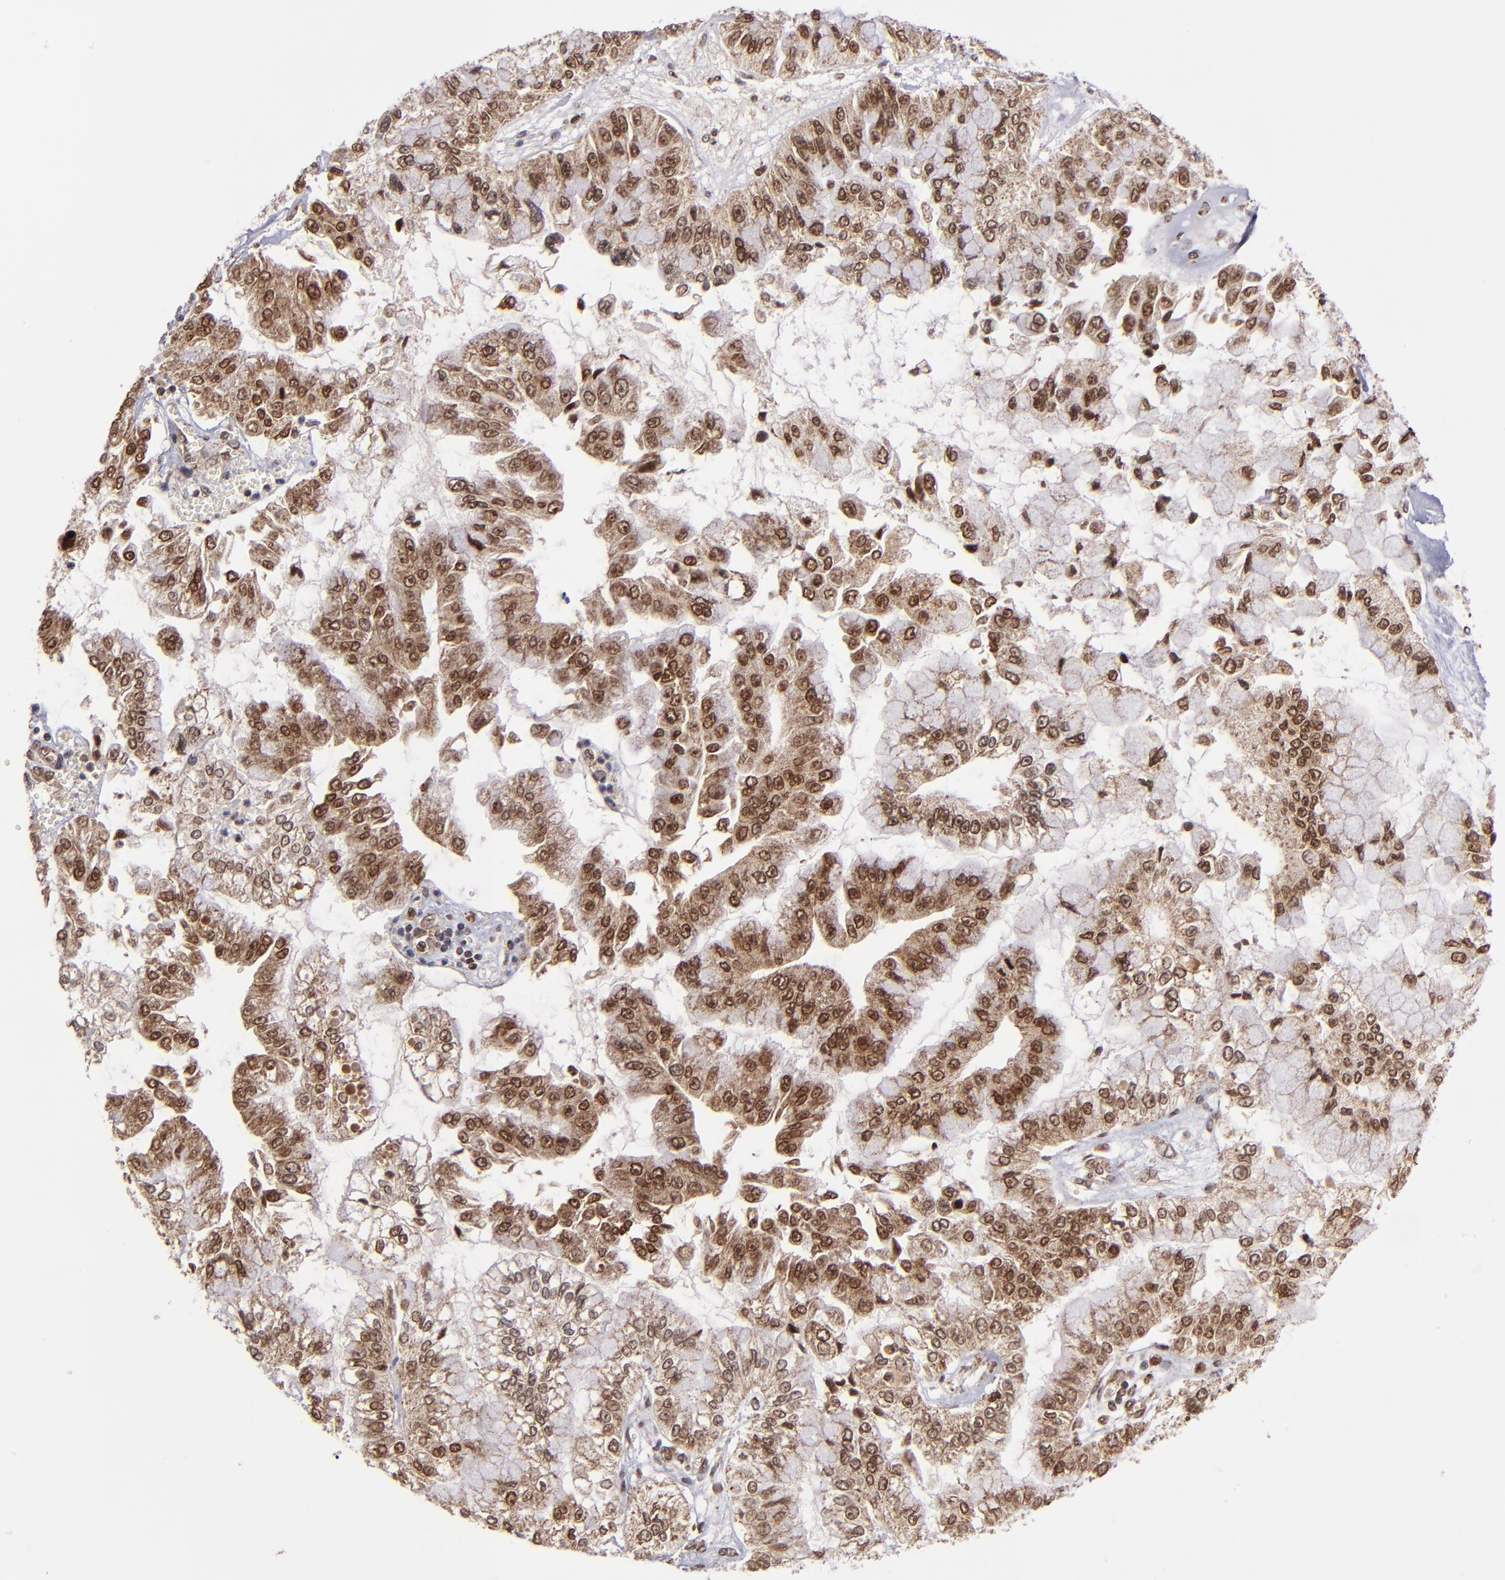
{"staining": {"intensity": "moderate", "quantity": ">75%", "location": "cytoplasmic/membranous,nuclear"}, "tissue": "liver cancer", "cell_type": "Tumor cells", "image_type": "cancer", "snomed": [{"axis": "morphology", "description": "Cholangiocarcinoma"}, {"axis": "topography", "description": "Liver"}], "caption": "Immunohistochemistry (IHC) staining of cholangiocarcinoma (liver), which displays medium levels of moderate cytoplasmic/membranous and nuclear staining in approximately >75% of tumor cells indicating moderate cytoplasmic/membranous and nuclear protein positivity. The staining was performed using DAB (3,3'-diaminobenzidine) (brown) for protein detection and nuclei were counterstained in hematoxylin (blue).", "gene": "TOP1MT", "patient": {"sex": "female", "age": 79}}